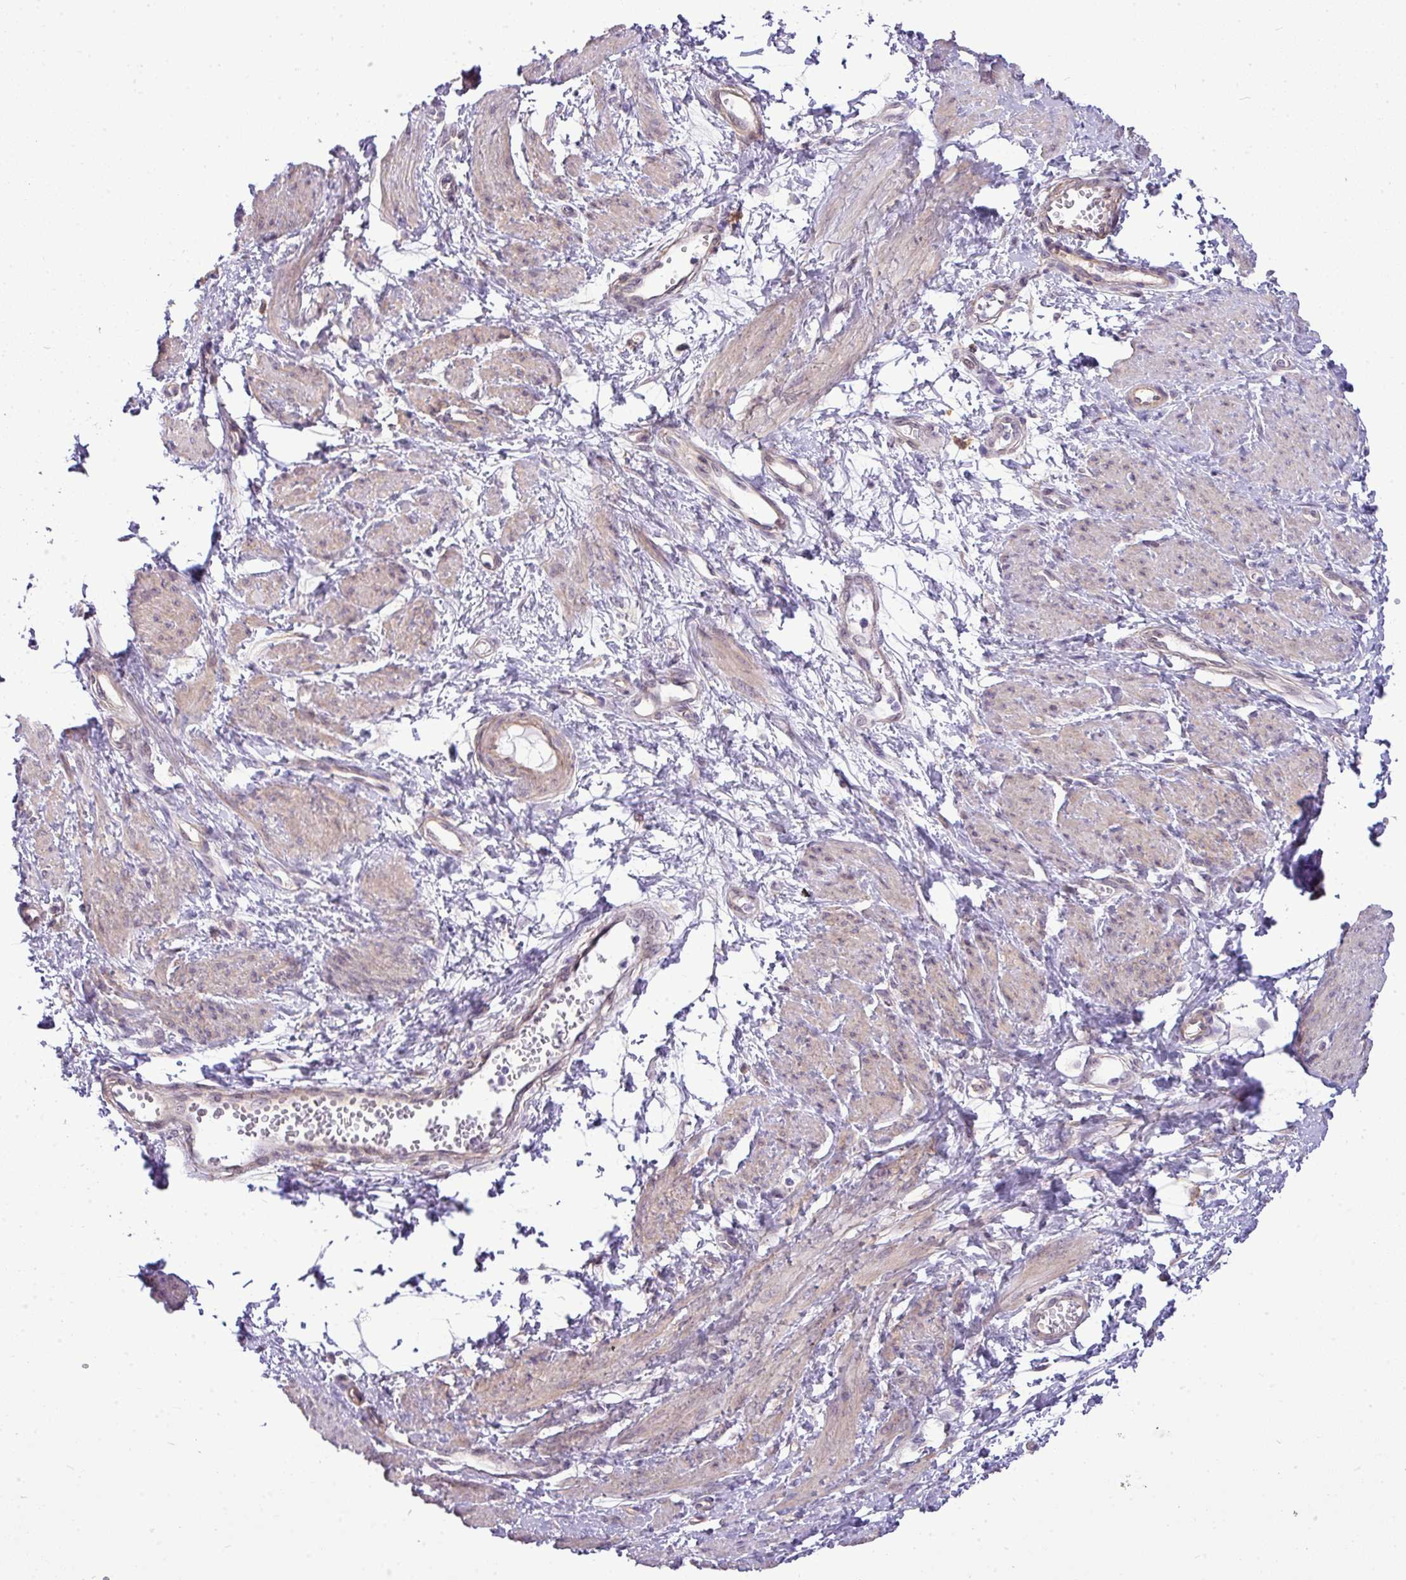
{"staining": {"intensity": "weak", "quantity": "25%-75%", "location": "cytoplasmic/membranous"}, "tissue": "smooth muscle", "cell_type": "Smooth muscle cells", "image_type": "normal", "snomed": [{"axis": "morphology", "description": "Normal tissue, NOS"}, {"axis": "topography", "description": "Smooth muscle"}, {"axis": "topography", "description": "Uterus"}], "caption": "Immunohistochemical staining of benign smooth muscle displays low levels of weak cytoplasmic/membranous staining in approximately 25%-75% of smooth muscle cells.", "gene": "MAK16", "patient": {"sex": "female", "age": 39}}